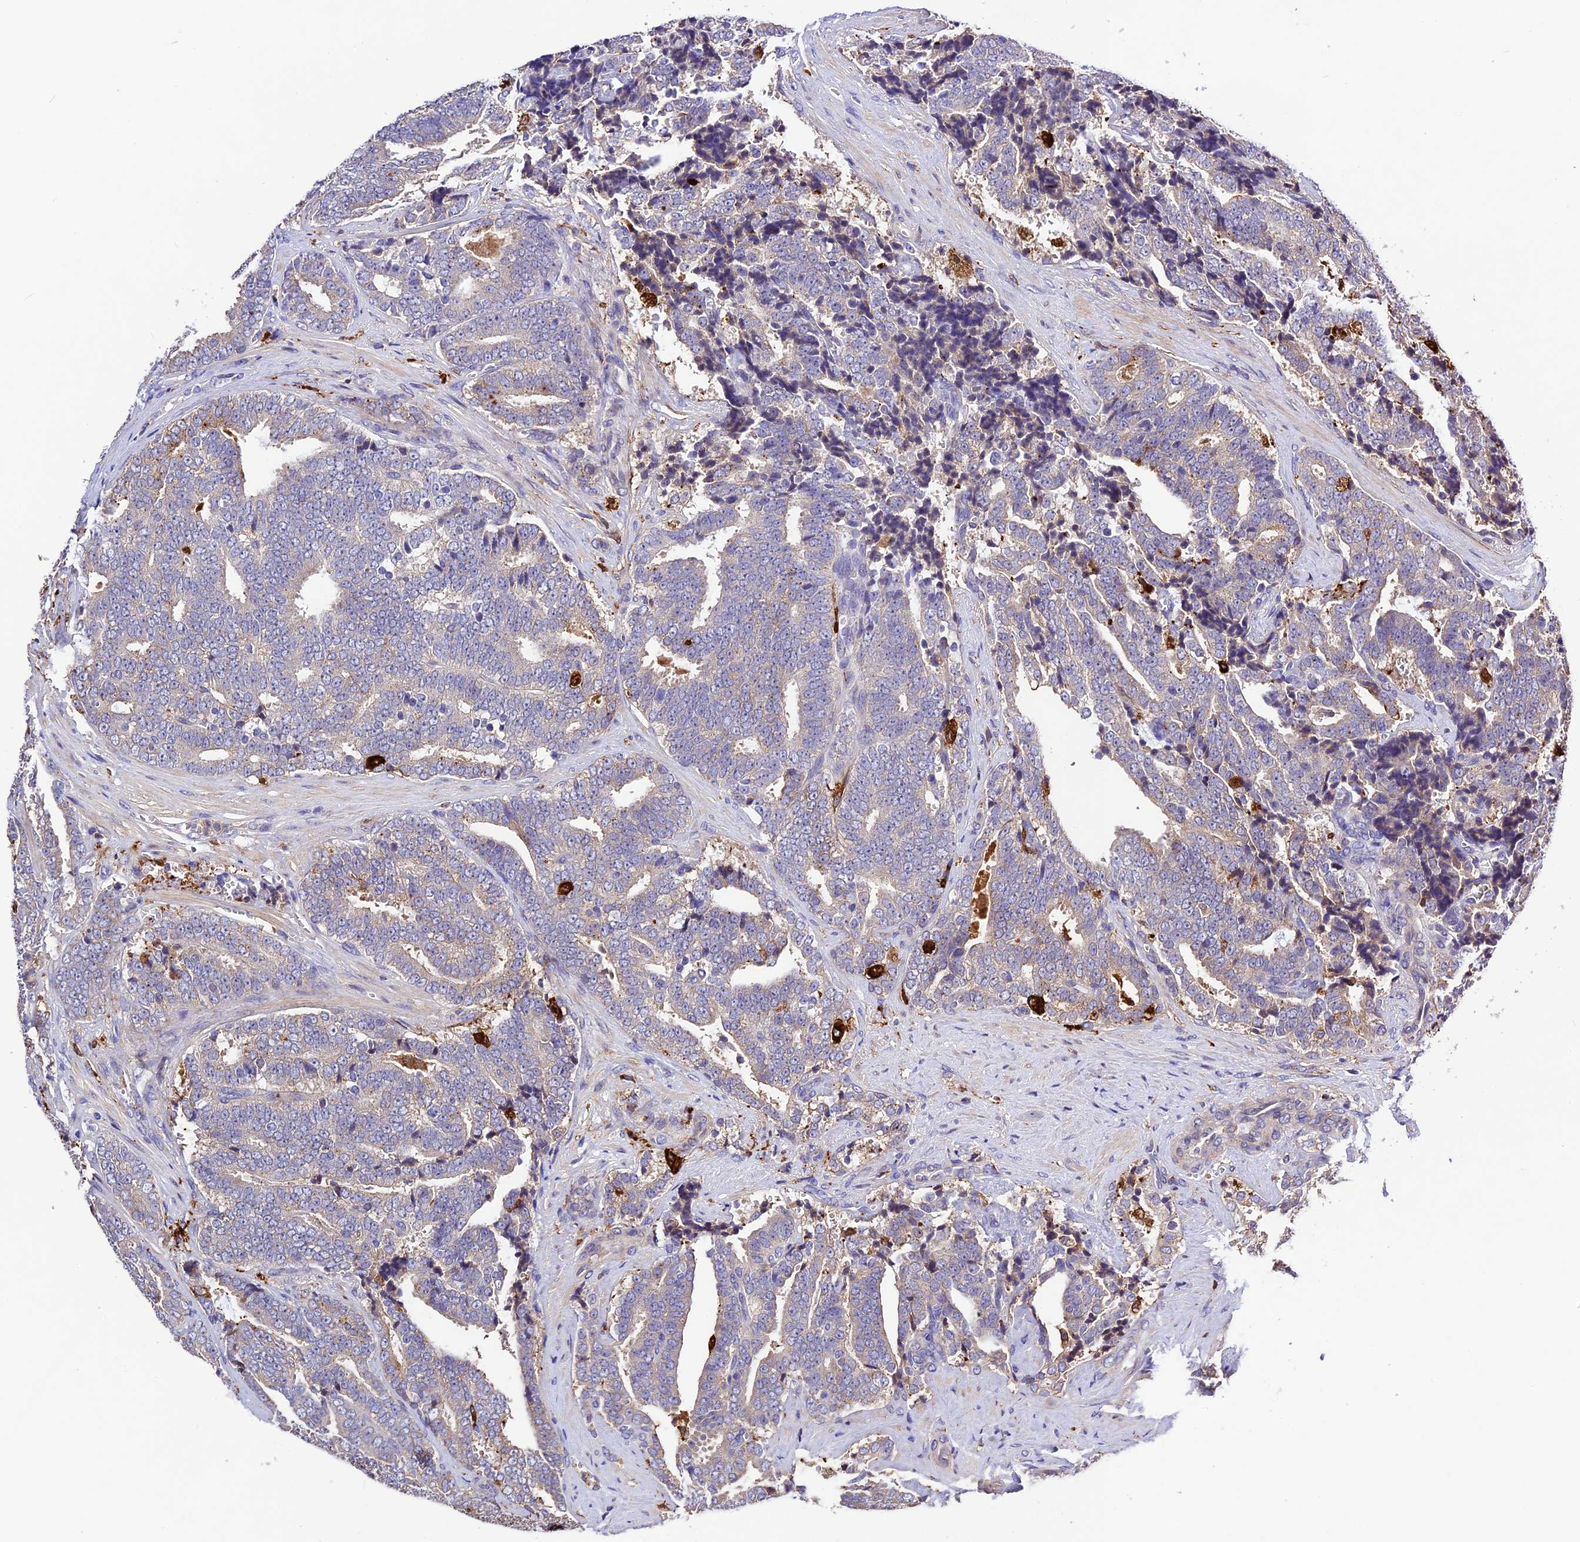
{"staining": {"intensity": "negative", "quantity": "none", "location": "none"}, "tissue": "prostate cancer", "cell_type": "Tumor cells", "image_type": "cancer", "snomed": [{"axis": "morphology", "description": "Adenocarcinoma, High grade"}, {"axis": "topography", "description": "Prostate and seminal vesicle, NOS"}], "caption": "High power microscopy image of an immunohistochemistry (IHC) histopathology image of prostate high-grade adenocarcinoma, revealing no significant staining in tumor cells.", "gene": "CILP2", "patient": {"sex": "male", "age": 67}}